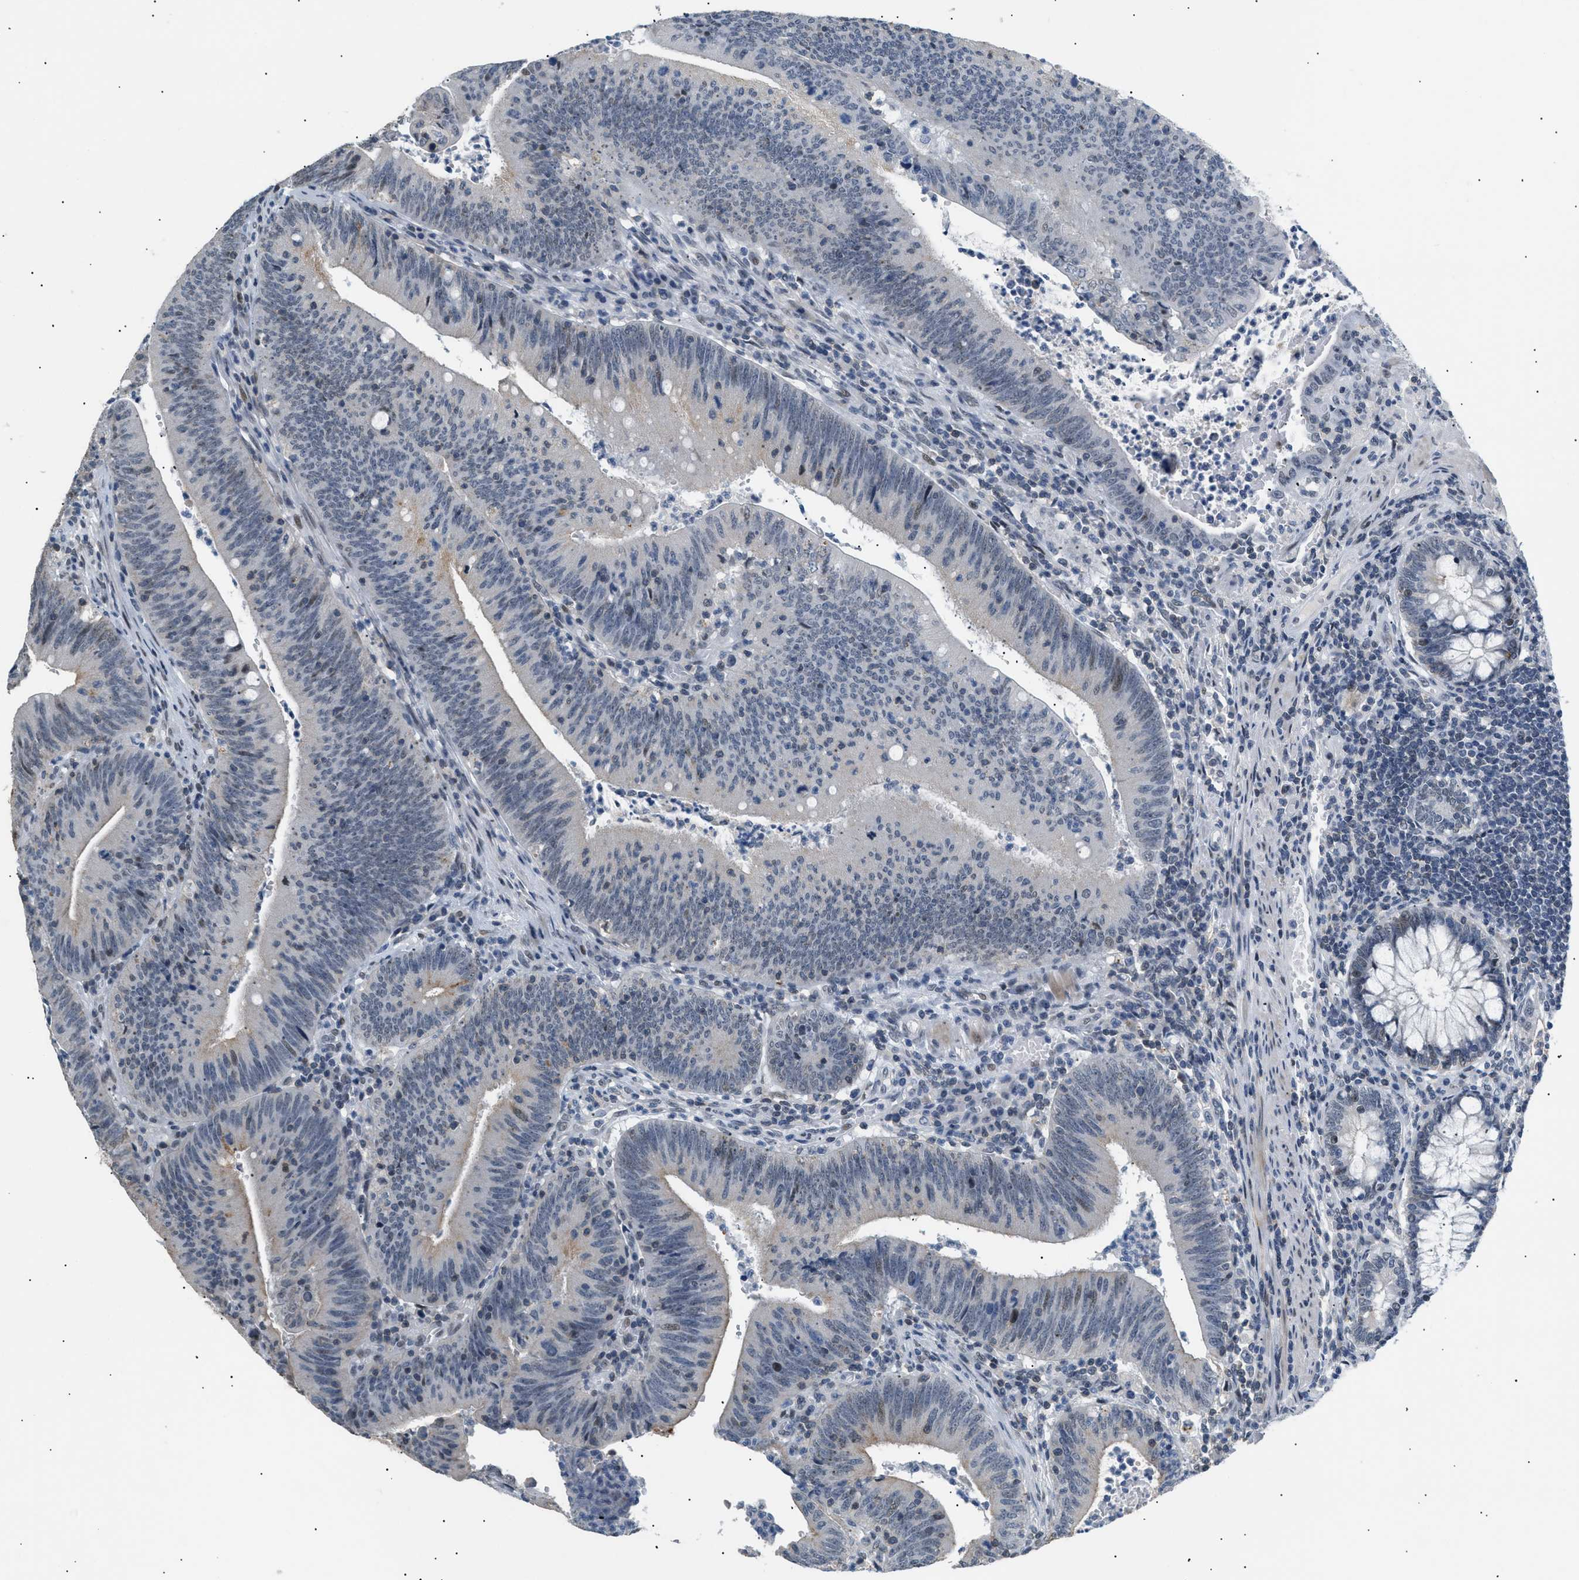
{"staining": {"intensity": "weak", "quantity": "<25%", "location": "nuclear"}, "tissue": "colorectal cancer", "cell_type": "Tumor cells", "image_type": "cancer", "snomed": [{"axis": "morphology", "description": "Normal tissue, NOS"}, {"axis": "morphology", "description": "Adenocarcinoma, NOS"}, {"axis": "topography", "description": "Rectum"}], "caption": "Human colorectal cancer stained for a protein using IHC demonstrates no staining in tumor cells.", "gene": "KCNC3", "patient": {"sex": "female", "age": 66}}